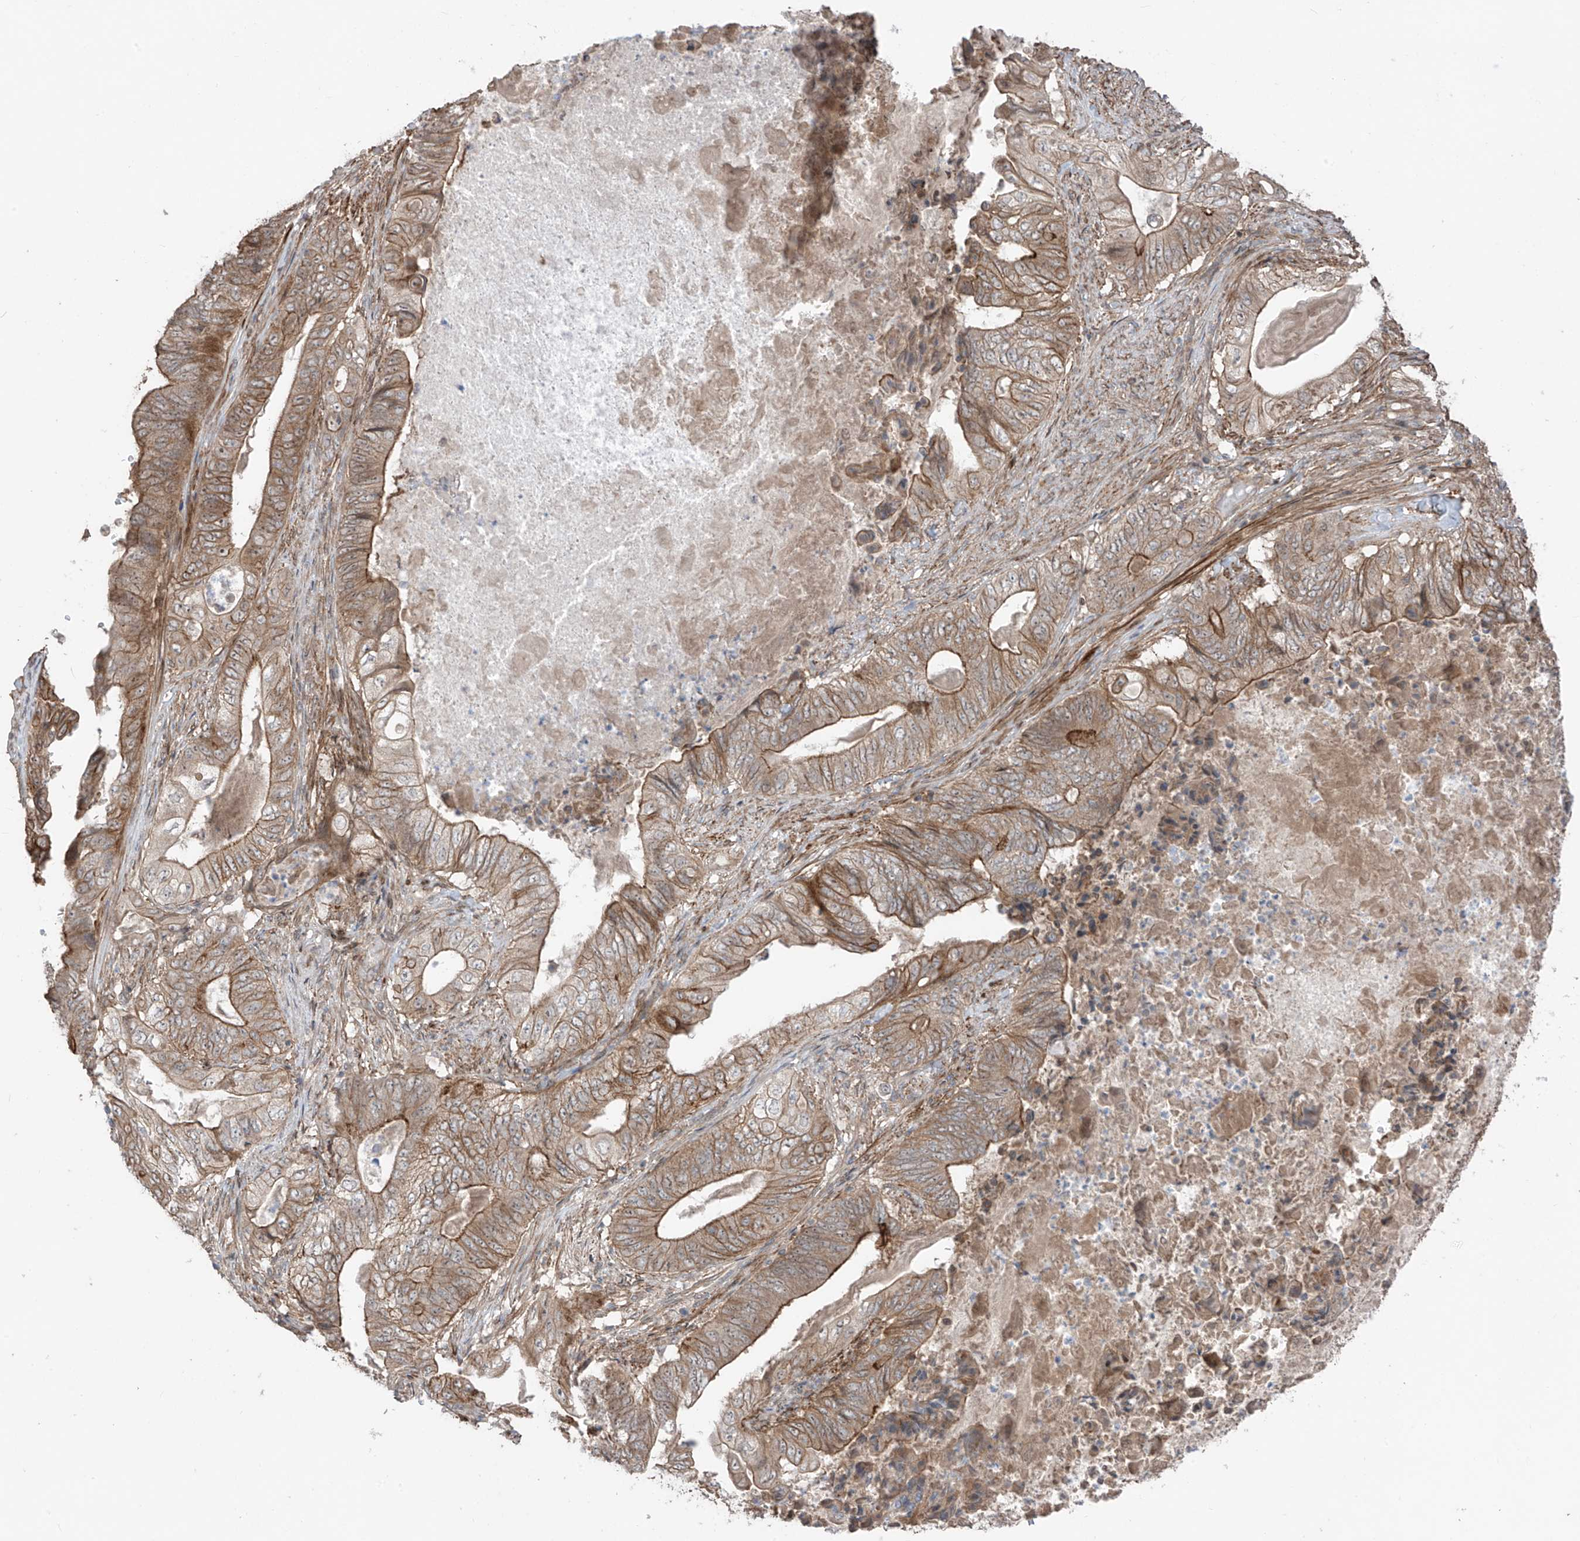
{"staining": {"intensity": "moderate", "quantity": ">75%", "location": "cytoplasmic/membranous"}, "tissue": "stomach cancer", "cell_type": "Tumor cells", "image_type": "cancer", "snomed": [{"axis": "morphology", "description": "Adenocarcinoma, NOS"}, {"axis": "topography", "description": "Stomach"}], "caption": "A histopathology image showing moderate cytoplasmic/membranous staining in approximately >75% of tumor cells in stomach cancer, as visualized by brown immunohistochemical staining.", "gene": "LRRC74A", "patient": {"sex": "female", "age": 73}}